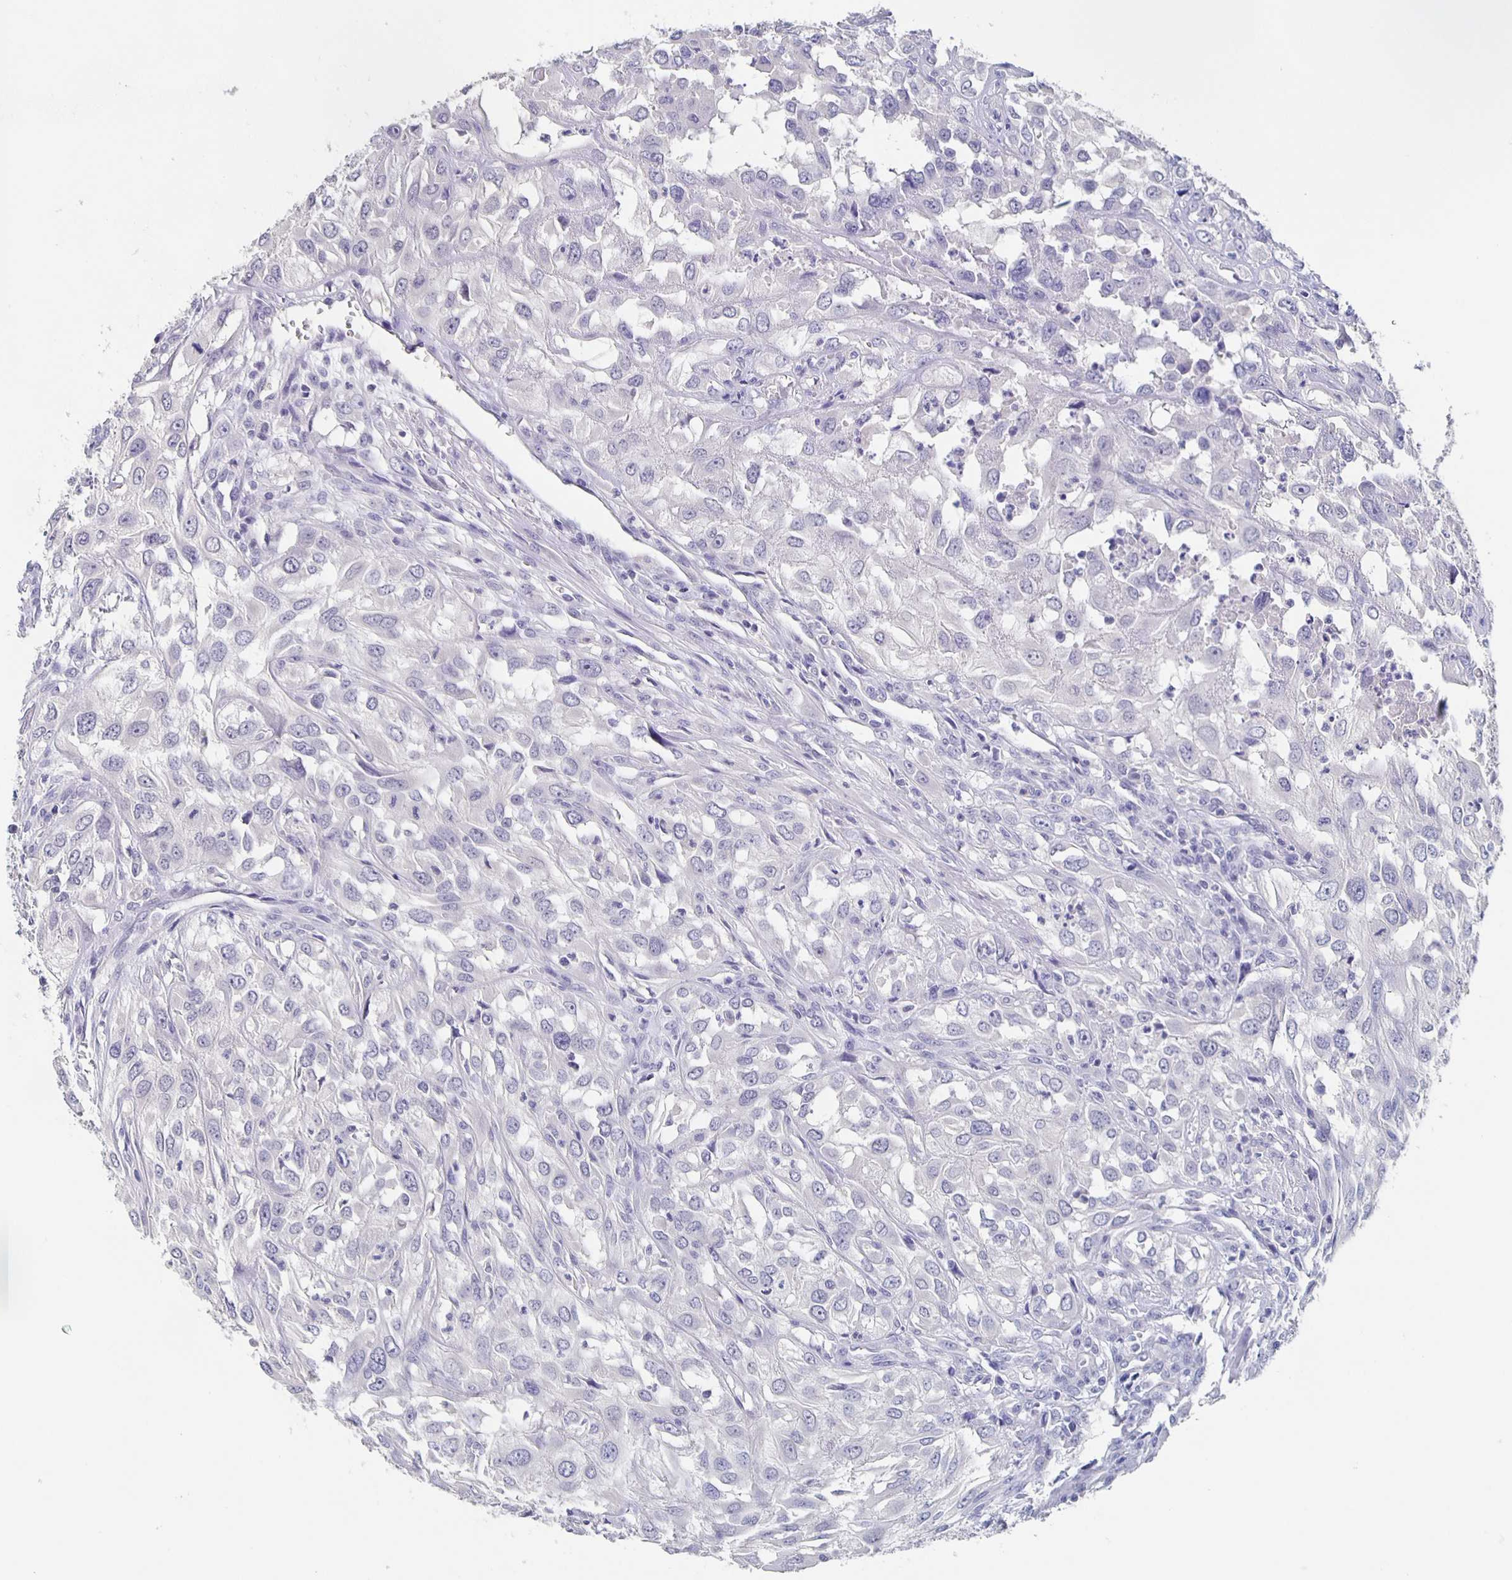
{"staining": {"intensity": "negative", "quantity": "none", "location": "none"}, "tissue": "urothelial cancer", "cell_type": "Tumor cells", "image_type": "cancer", "snomed": [{"axis": "morphology", "description": "Urothelial carcinoma, High grade"}, {"axis": "topography", "description": "Urinary bladder"}], "caption": "The image demonstrates no significant expression in tumor cells of urothelial cancer.", "gene": "CACNA2D2", "patient": {"sex": "male", "age": 67}}